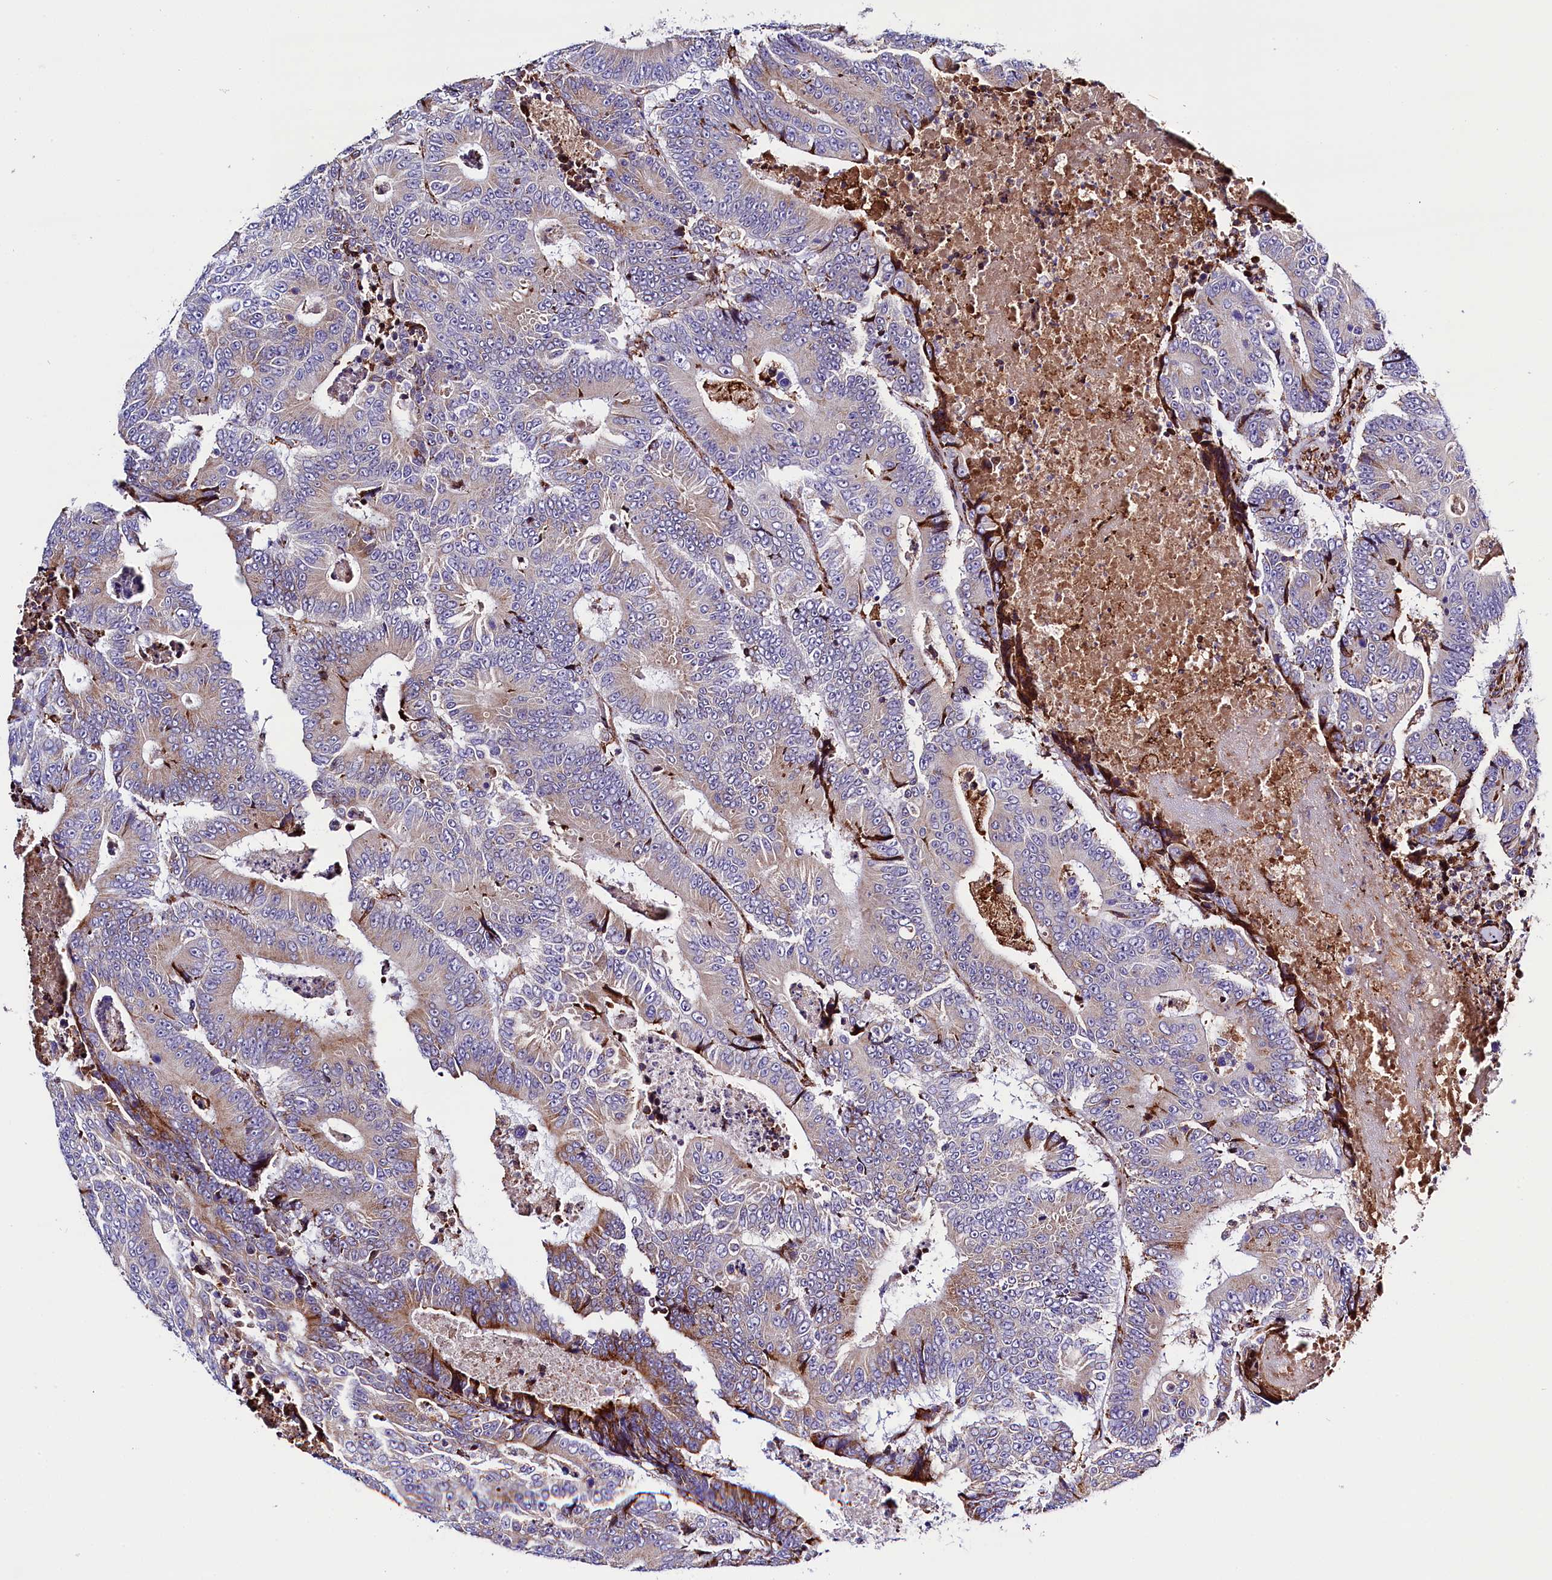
{"staining": {"intensity": "weak", "quantity": "<25%", "location": "cytoplasmic/membranous"}, "tissue": "colorectal cancer", "cell_type": "Tumor cells", "image_type": "cancer", "snomed": [{"axis": "morphology", "description": "Adenocarcinoma, NOS"}, {"axis": "topography", "description": "Colon"}], "caption": "IHC of colorectal adenocarcinoma shows no staining in tumor cells. Brightfield microscopy of IHC stained with DAB (3,3'-diaminobenzidine) (brown) and hematoxylin (blue), captured at high magnification.", "gene": "CMTR2", "patient": {"sex": "male", "age": 83}}